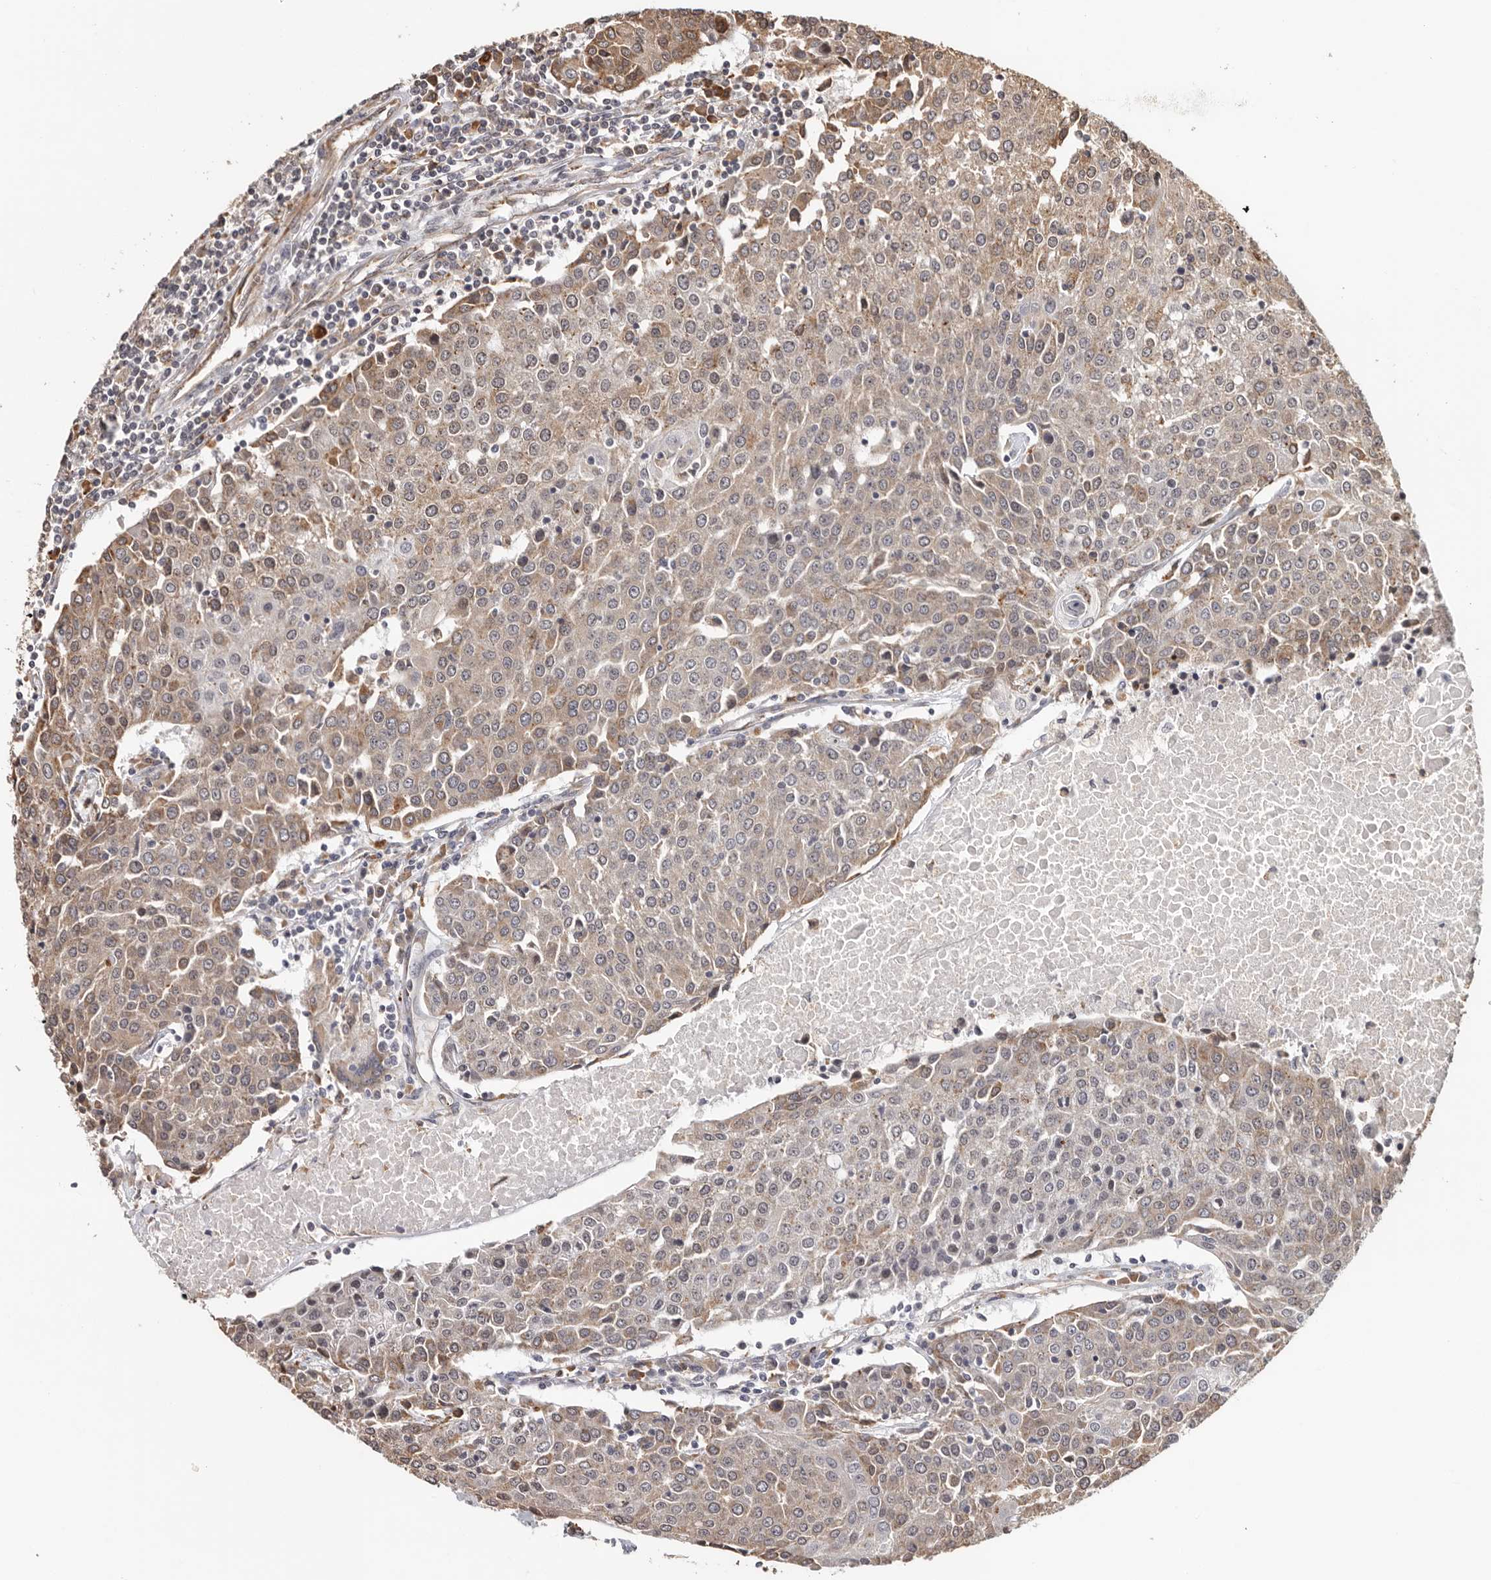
{"staining": {"intensity": "weak", "quantity": "25%-75%", "location": "cytoplasmic/membranous"}, "tissue": "urothelial cancer", "cell_type": "Tumor cells", "image_type": "cancer", "snomed": [{"axis": "morphology", "description": "Urothelial carcinoma, High grade"}, {"axis": "topography", "description": "Urinary bladder"}], "caption": "High-magnification brightfield microscopy of high-grade urothelial carcinoma stained with DAB (brown) and counterstained with hematoxylin (blue). tumor cells exhibit weak cytoplasmic/membranous staining is seen in approximately25%-75% of cells.", "gene": "ZNF83", "patient": {"sex": "female", "age": 85}}